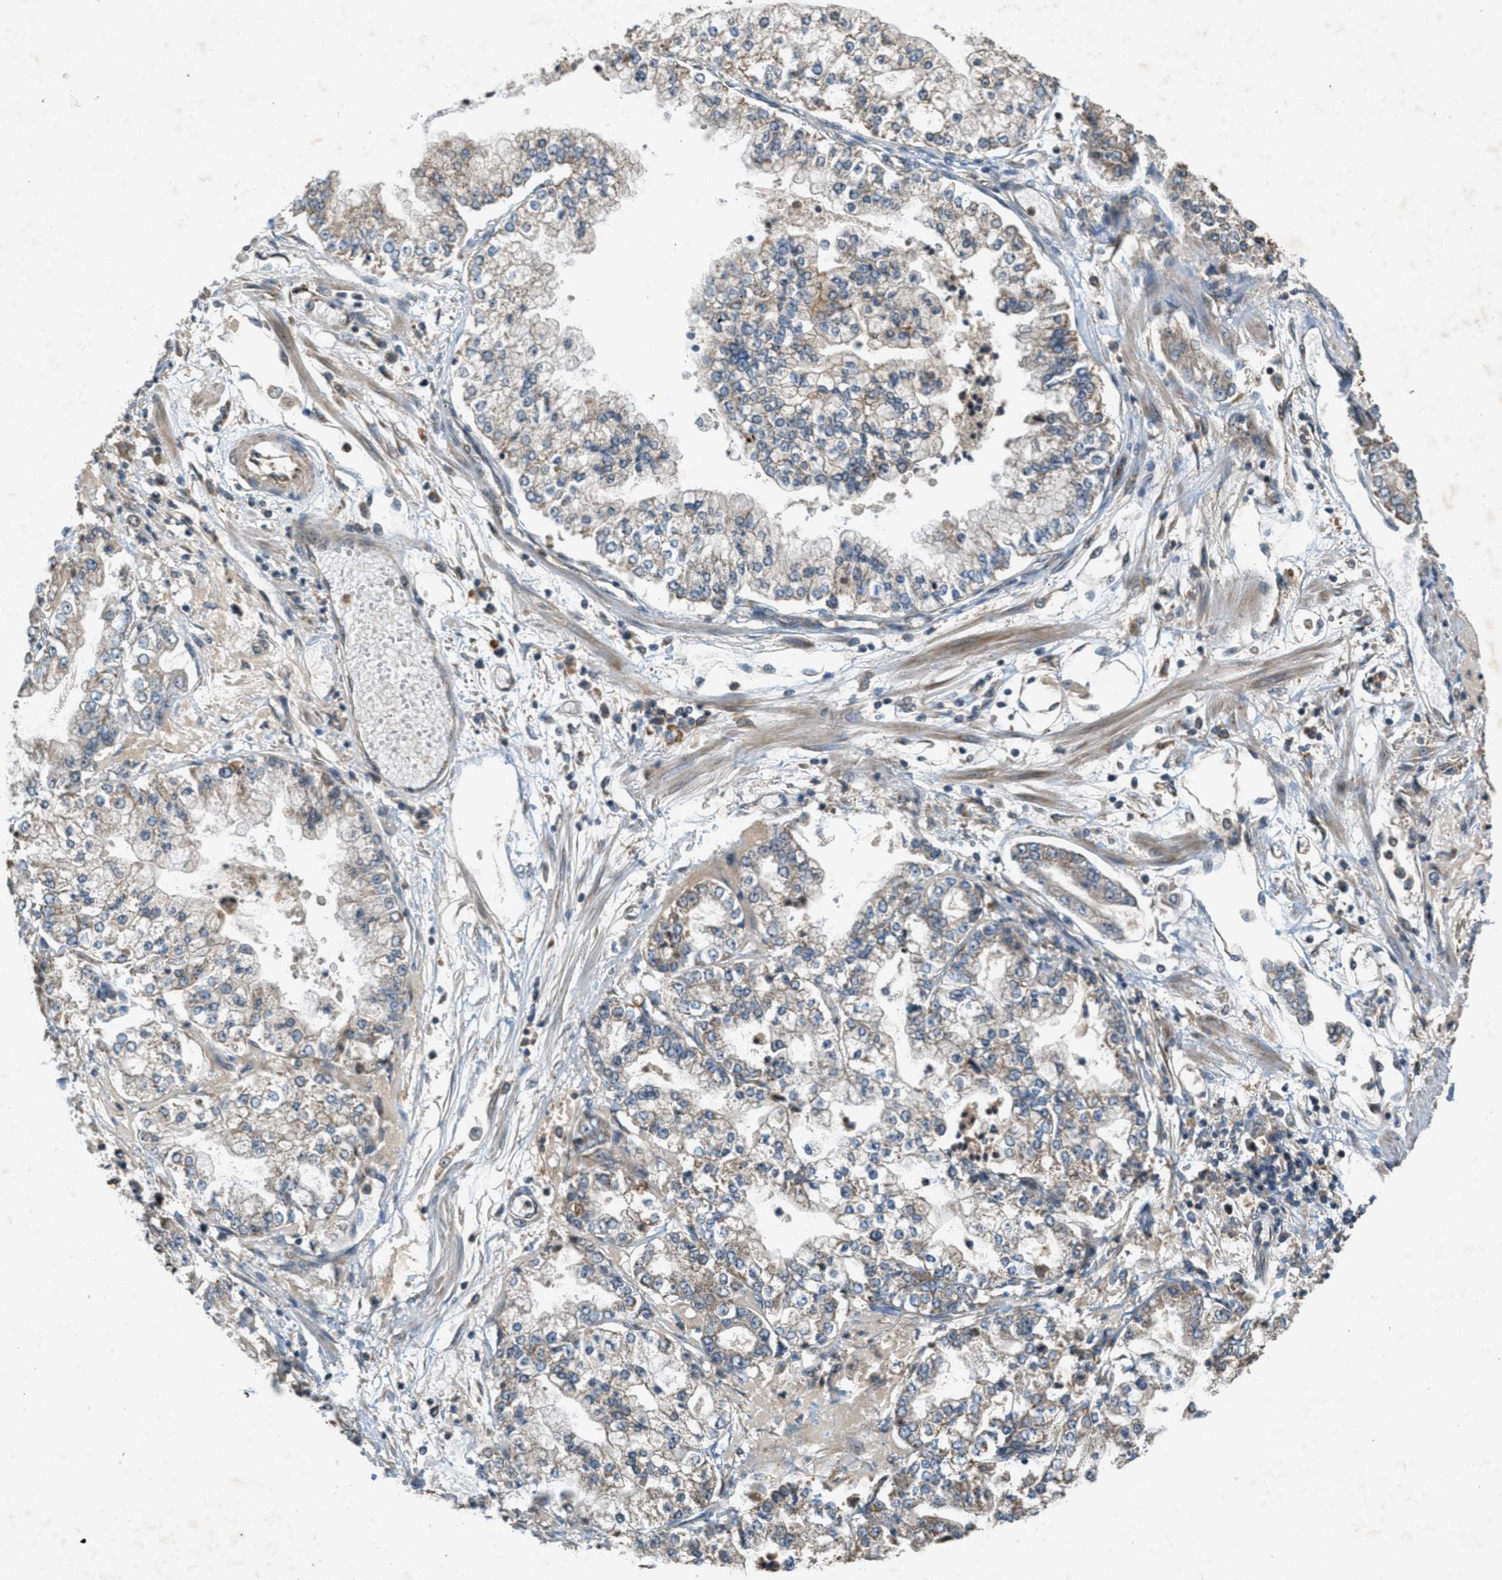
{"staining": {"intensity": "moderate", "quantity": "<25%", "location": "cytoplasmic/membranous"}, "tissue": "stomach cancer", "cell_type": "Tumor cells", "image_type": "cancer", "snomed": [{"axis": "morphology", "description": "Adenocarcinoma, NOS"}, {"axis": "topography", "description": "Stomach"}], "caption": "Approximately <25% of tumor cells in human stomach cancer demonstrate moderate cytoplasmic/membranous protein expression as visualized by brown immunohistochemical staining.", "gene": "PPP1R15A", "patient": {"sex": "male", "age": 76}}